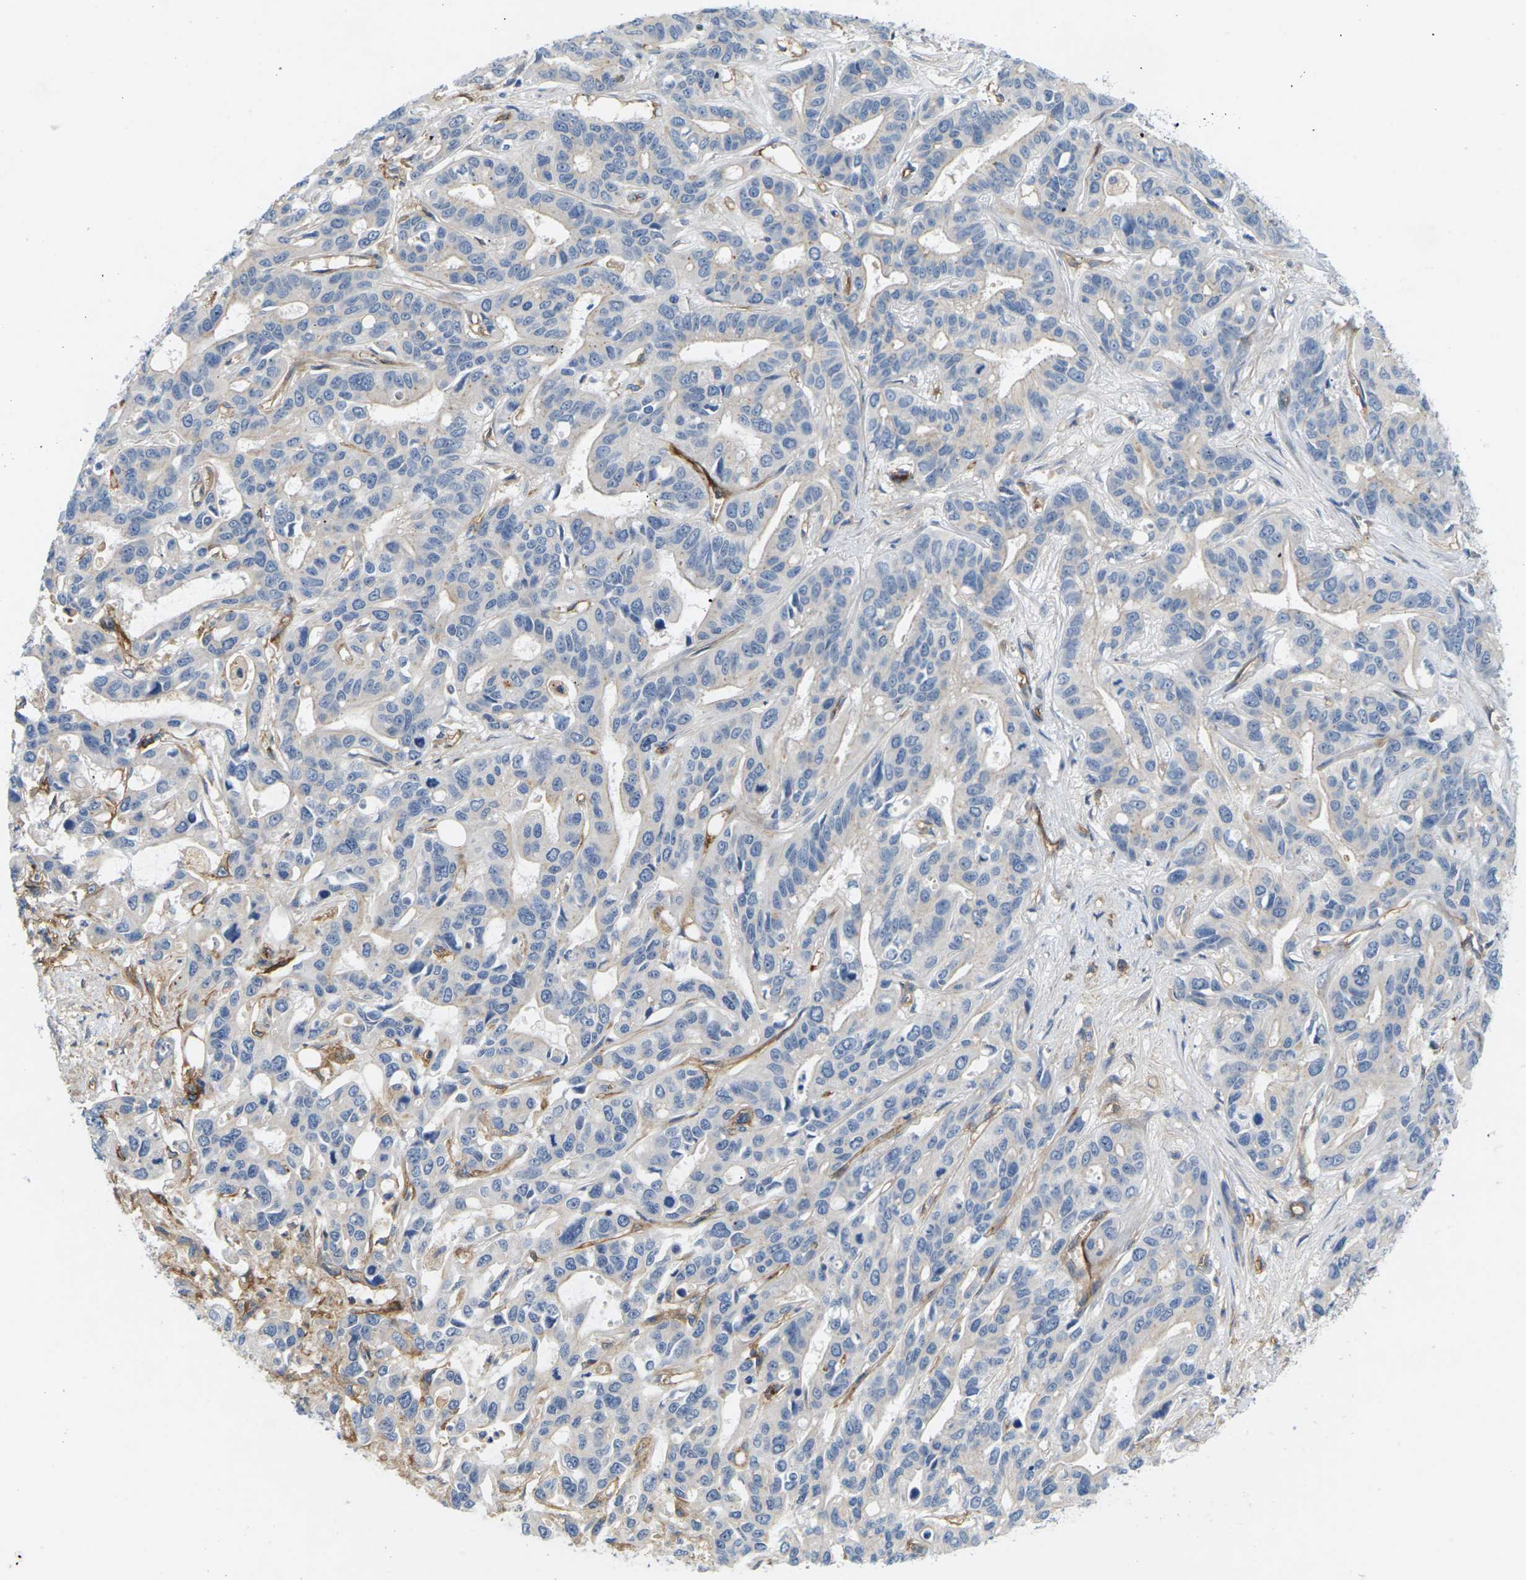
{"staining": {"intensity": "negative", "quantity": "none", "location": "none"}, "tissue": "liver cancer", "cell_type": "Tumor cells", "image_type": "cancer", "snomed": [{"axis": "morphology", "description": "Cholangiocarcinoma"}, {"axis": "topography", "description": "Liver"}], "caption": "High magnification brightfield microscopy of liver cholangiocarcinoma stained with DAB (3,3'-diaminobenzidine) (brown) and counterstained with hematoxylin (blue): tumor cells show no significant expression.", "gene": "ITGA5", "patient": {"sex": "female", "age": 65}}